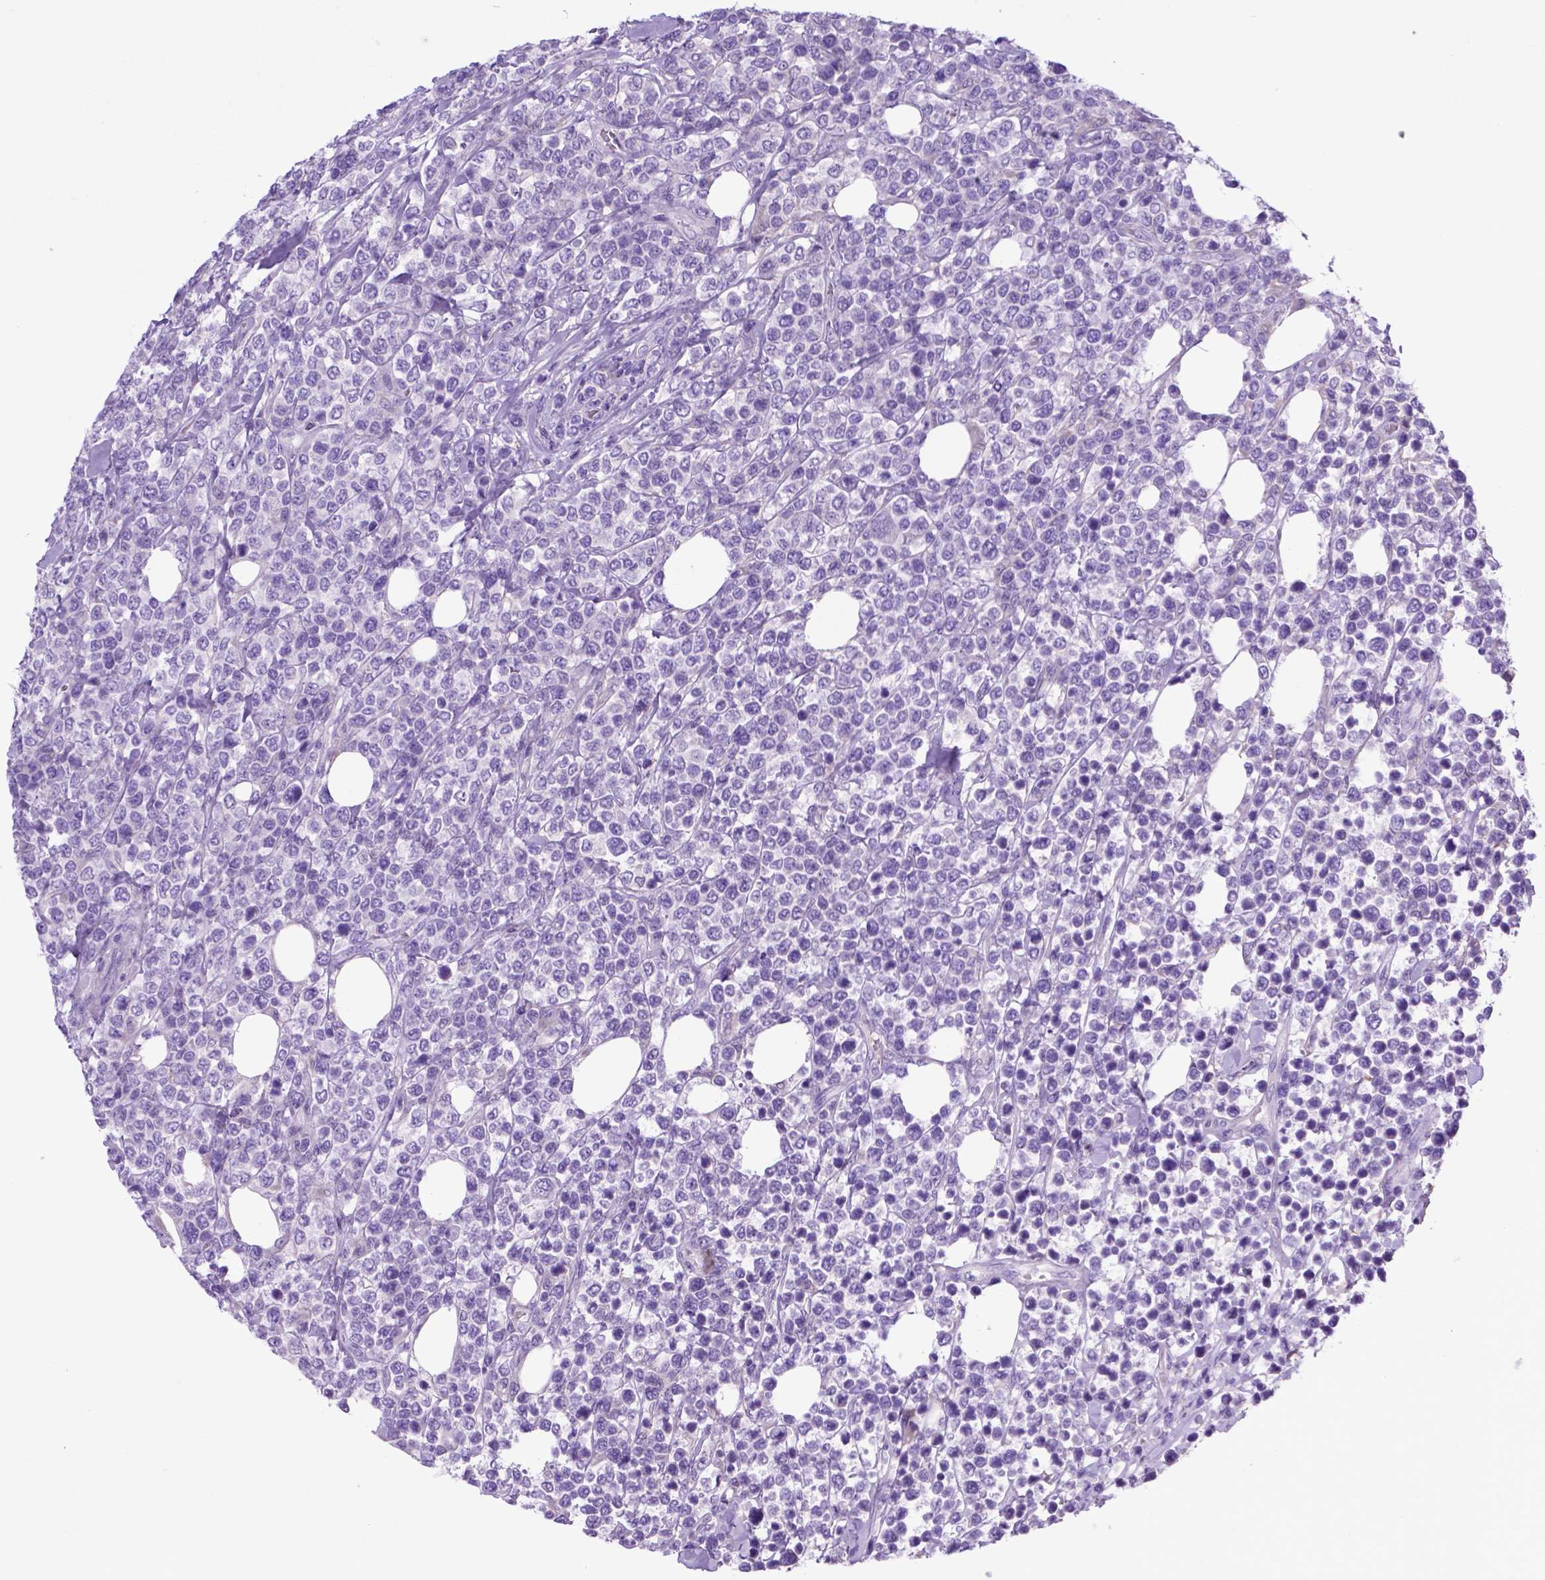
{"staining": {"intensity": "negative", "quantity": "none", "location": "none"}, "tissue": "lymphoma", "cell_type": "Tumor cells", "image_type": "cancer", "snomed": [{"axis": "morphology", "description": "Malignant lymphoma, non-Hodgkin's type, High grade"}, {"axis": "topography", "description": "Soft tissue"}], "caption": "There is no significant staining in tumor cells of lymphoma. (Brightfield microscopy of DAB (3,3'-diaminobenzidine) immunohistochemistry (IHC) at high magnification).", "gene": "ADRA2B", "patient": {"sex": "female", "age": 56}}